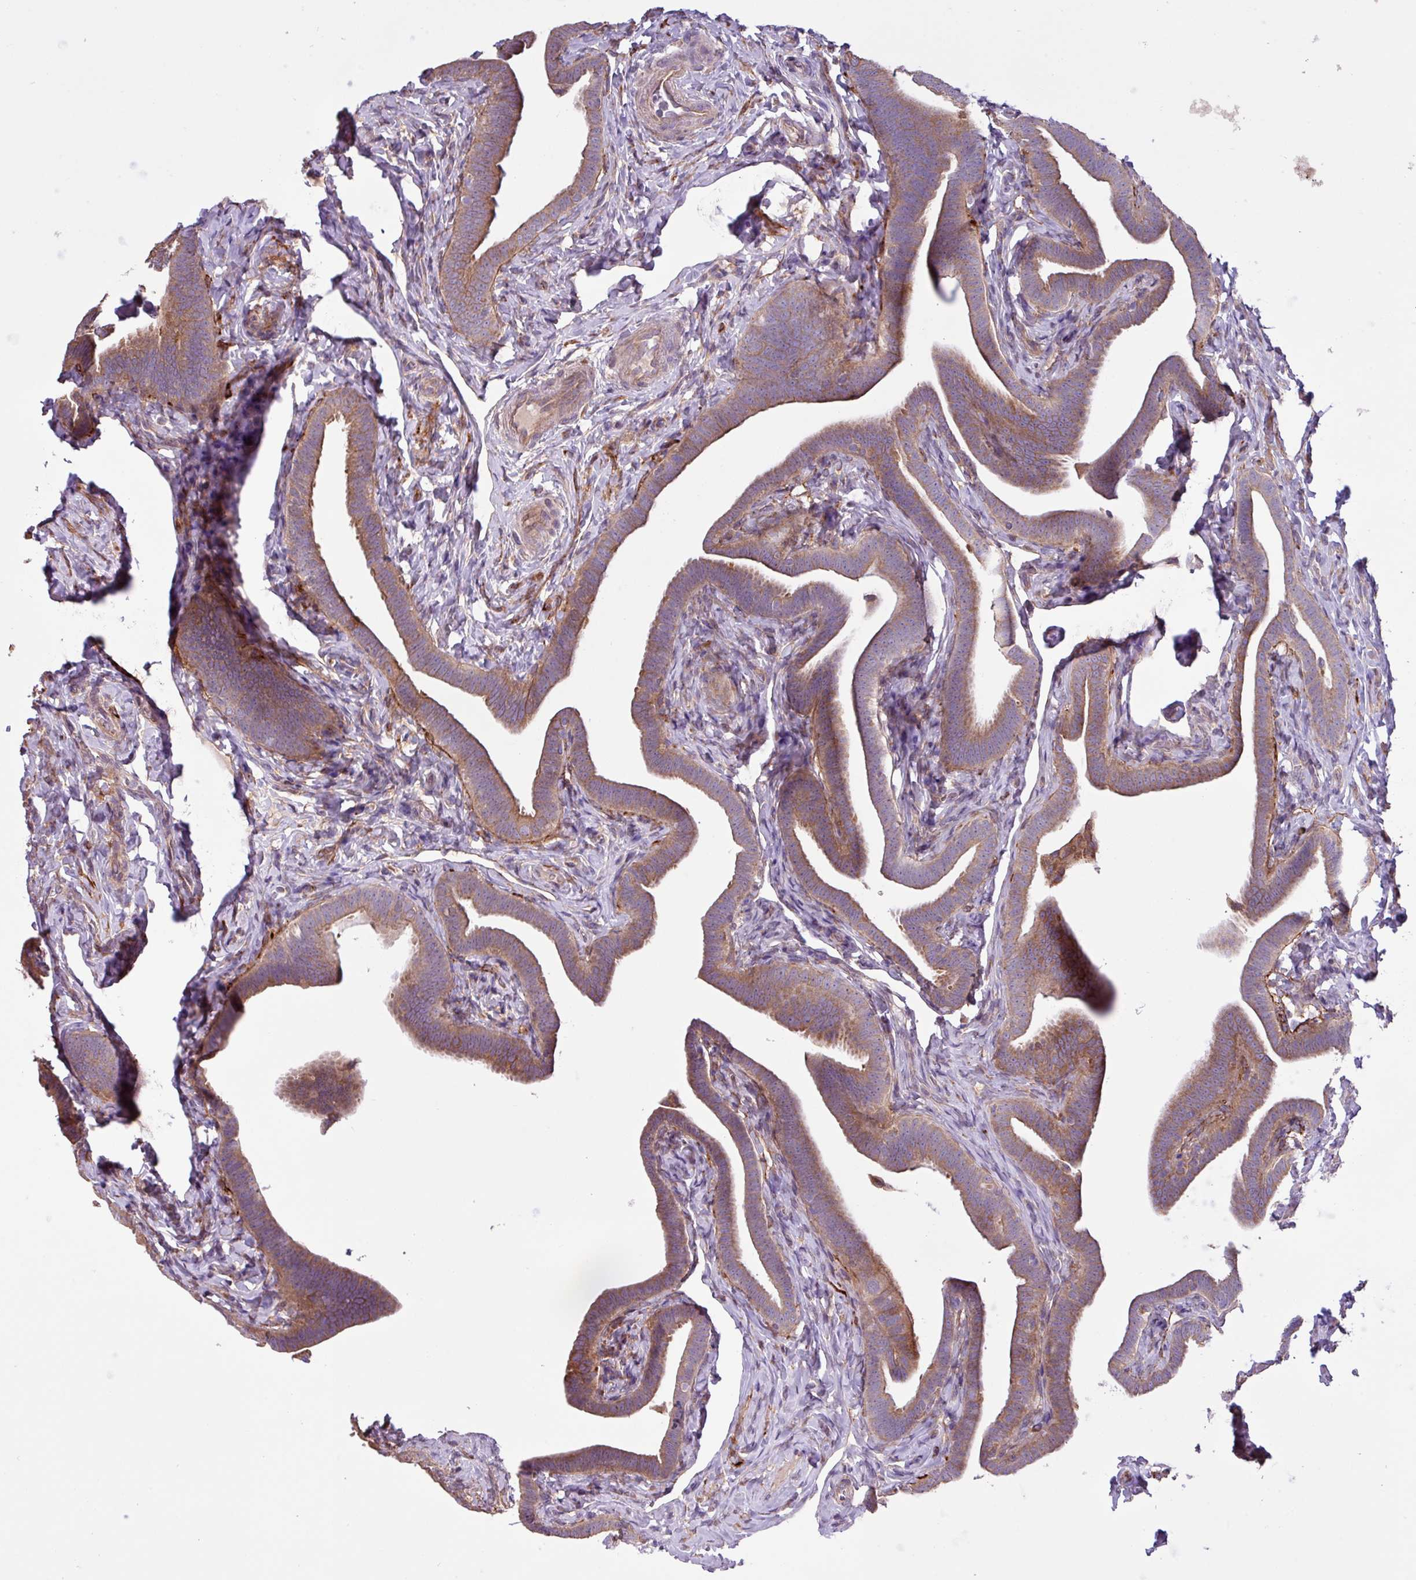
{"staining": {"intensity": "moderate", "quantity": ">75%", "location": "cytoplasmic/membranous"}, "tissue": "fallopian tube", "cell_type": "Glandular cells", "image_type": "normal", "snomed": [{"axis": "morphology", "description": "Normal tissue, NOS"}, {"axis": "topography", "description": "Fallopian tube"}], "caption": "Immunohistochemical staining of unremarkable human fallopian tube exhibits medium levels of moderate cytoplasmic/membranous positivity in about >75% of glandular cells. (DAB = brown stain, brightfield microscopy at high magnification).", "gene": "MEGF6", "patient": {"sex": "female", "age": 69}}